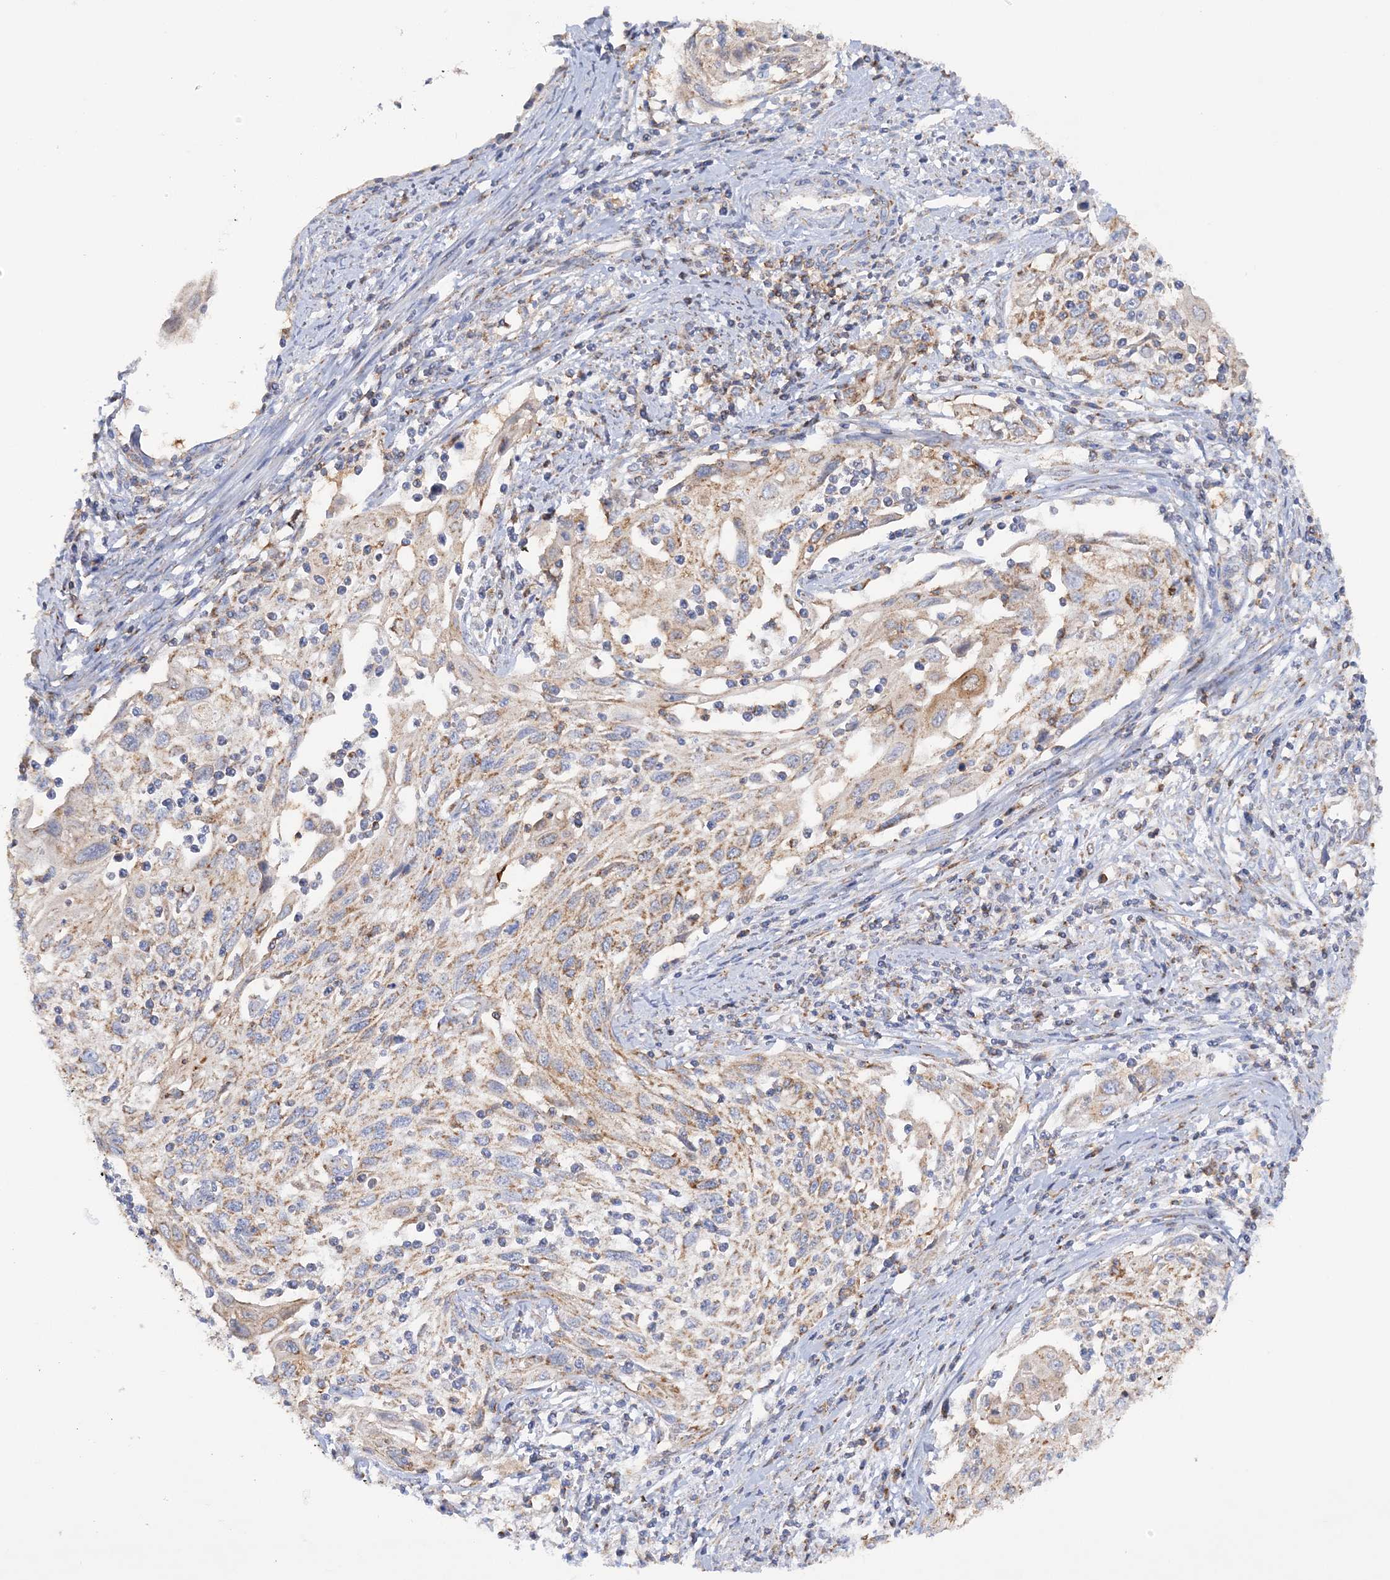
{"staining": {"intensity": "weak", "quantity": ">75%", "location": "cytoplasmic/membranous"}, "tissue": "cervical cancer", "cell_type": "Tumor cells", "image_type": "cancer", "snomed": [{"axis": "morphology", "description": "Squamous cell carcinoma, NOS"}, {"axis": "topography", "description": "Cervix"}], "caption": "Weak cytoplasmic/membranous protein staining is identified in about >75% of tumor cells in cervical cancer. (IHC, brightfield microscopy, high magnification).", "gene": "TTC32", "patient": {"sex": "female", "age": 70}}